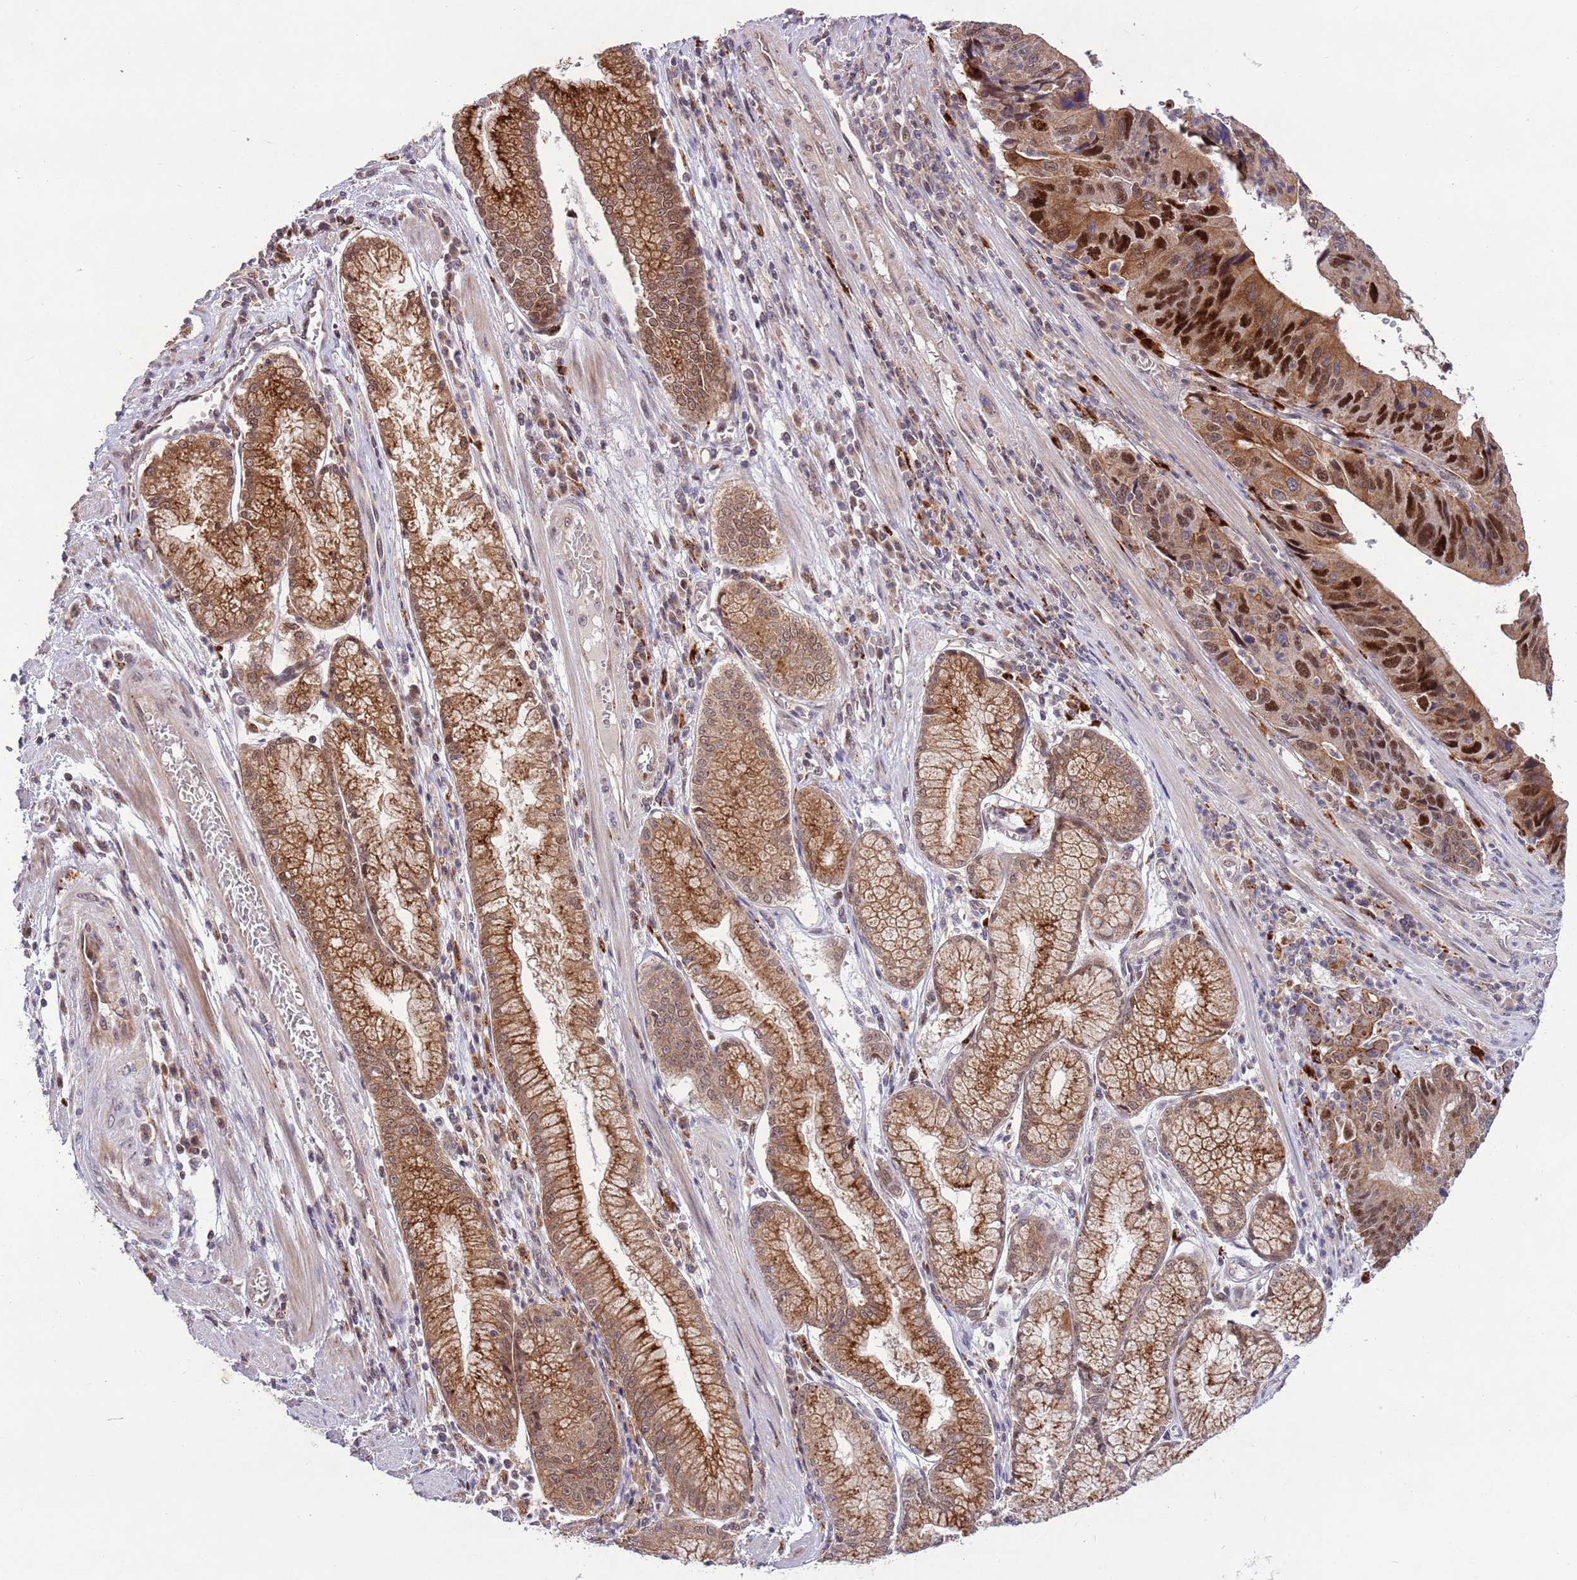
{"staining": {"intensity": "strong", "quantity": ">75%", "location": "cytoplasmic/membranous,nuclear"}, "tissue": "stomach cancer", "cell_type": "Tumor cells", "image_type": "cancer", "snomed": [{"axis": "morphology", "description": "Adenocarcinoma, NOS"}, {"axis": "topography", "description": "Stomach"}], "caption": "This micrograph displays stomach cancer stained with immunohistochemistry to label a protein in brown. The cytoplasmic/membranous and nuclear of tumor cells show strong positivity for the protein. Nuclei are counter-stained blue.", "gene": "TRIM27", "patient": {"sex": "male", "age": 59}}